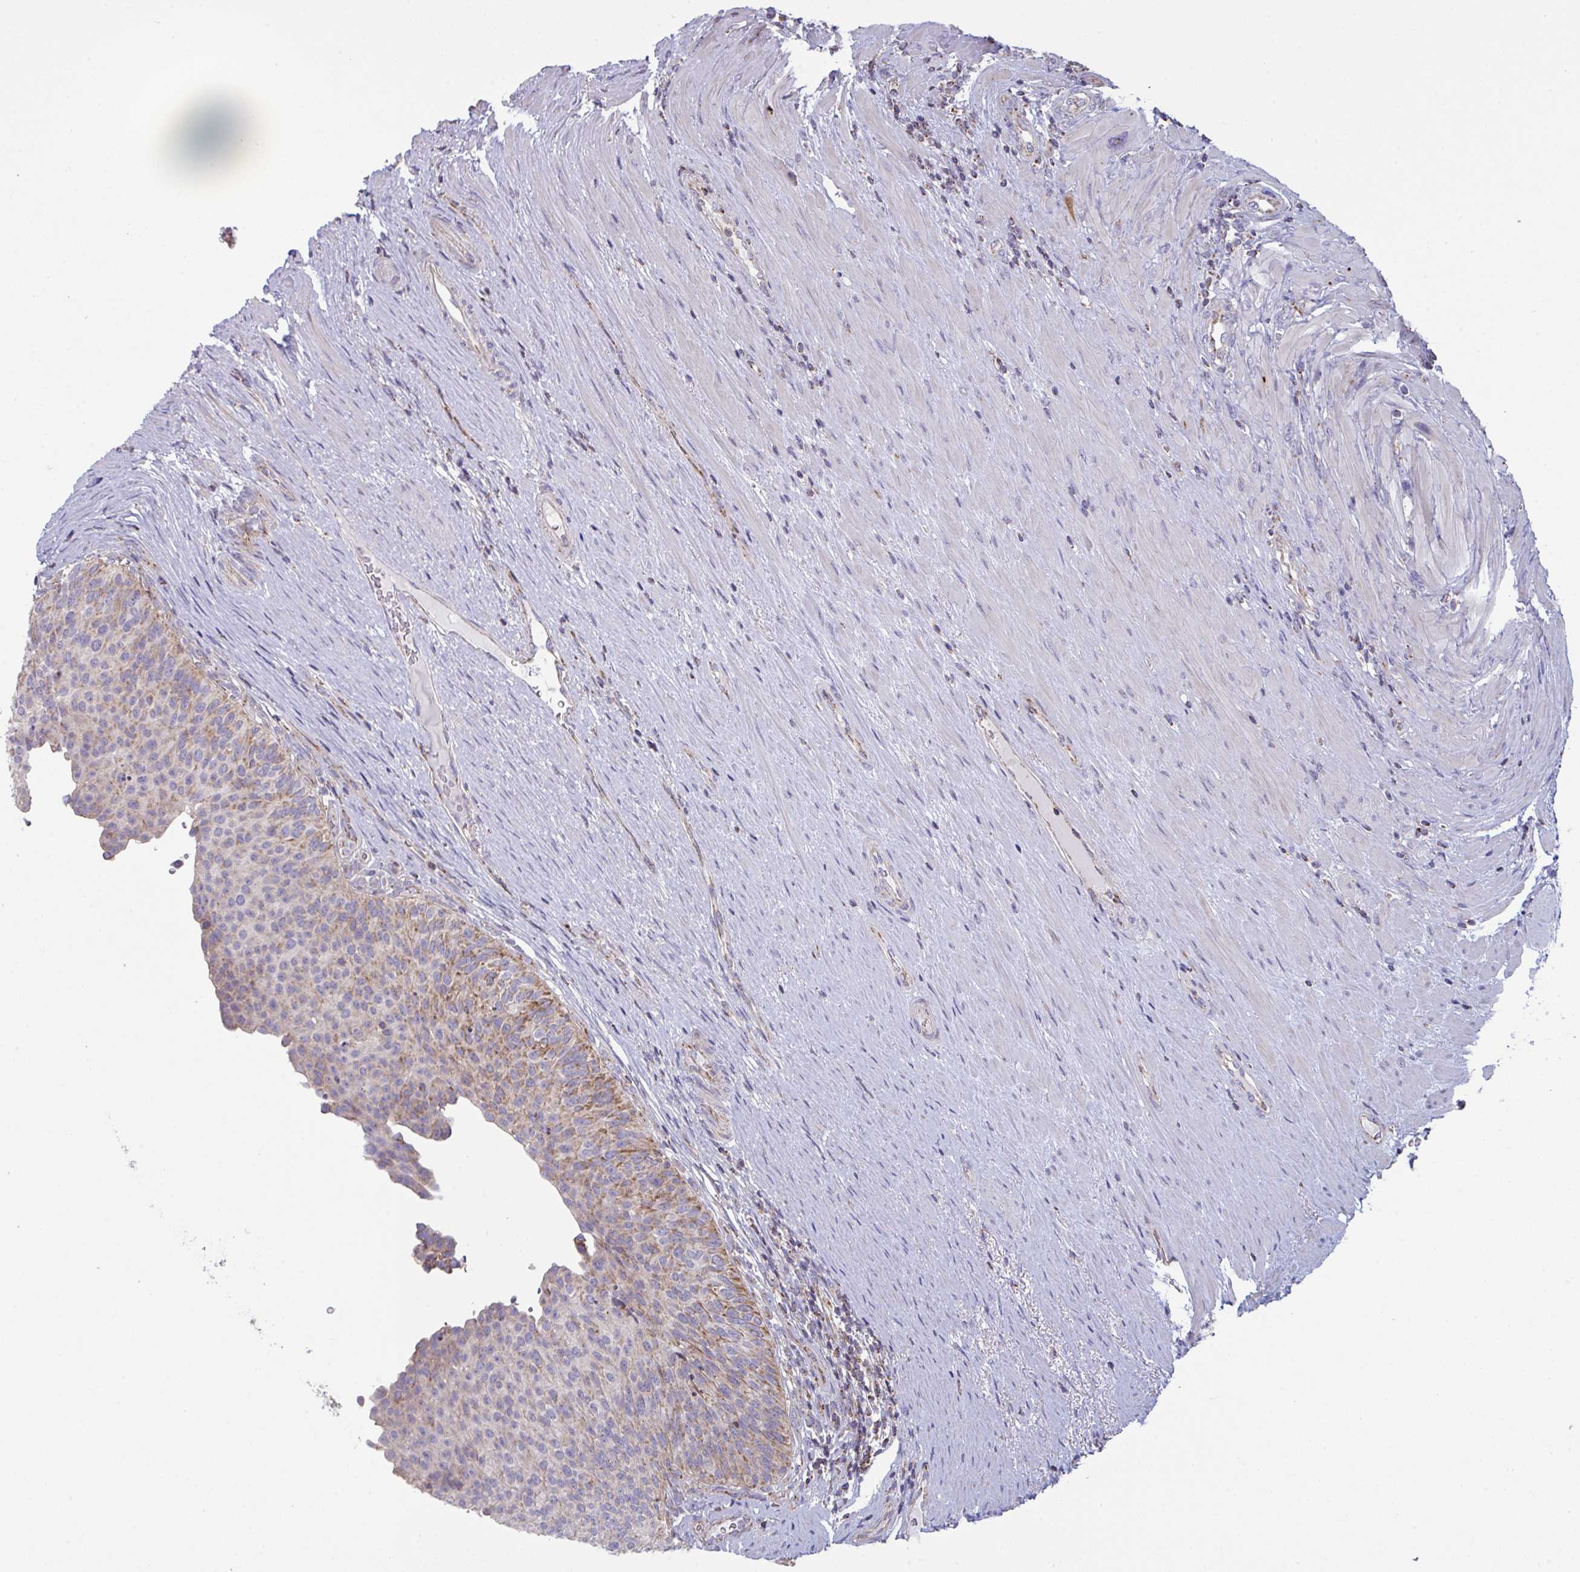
{"staining": {"intensity": "strong", "quantity": "25%-75%", "location": "cytoplasmic/membranous"}, "tissue": "urinary bladder", "cell_type": "Urothelial cells", "image_type": "normal", "snomed": [{"axis": "morphology", "description": "Normal tissue, NOS"}, {"axis": "topography", "description": "Urinary bladder"}, {"axis": "topography", "description": "Prostate"}], "caption": "Strong cytoplasmic/membranous protein positivity is appreciated in about 25%-75% of urothelial cells in urinary bladder.", "gene": "MICOS10", "patient": {"sex": "male", "age": 77}}